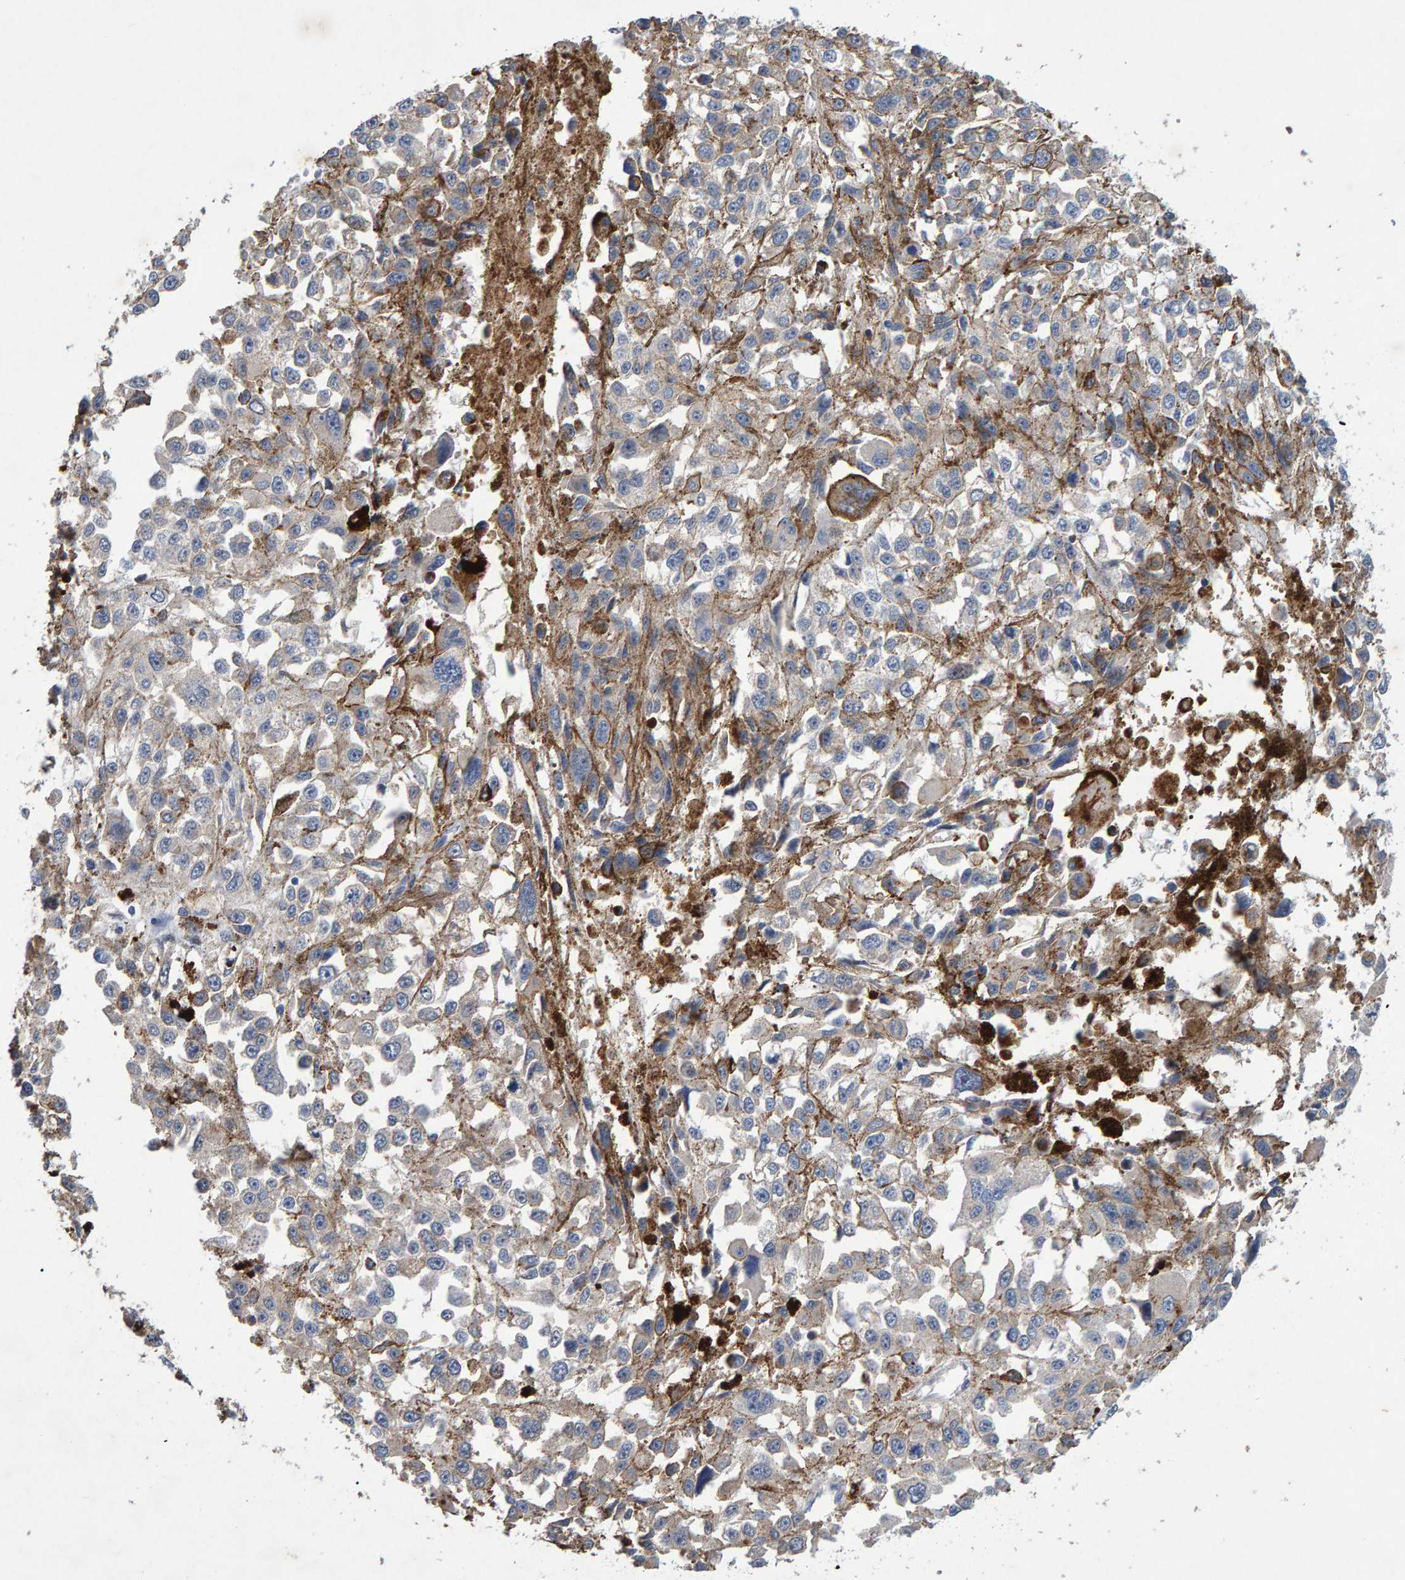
{"staining": {"intensity": "weak", "quantity": "<25%", "location": "cytoplasmic/membranous"}, "tissue": "melanoma", "cell_type": "Tumor cells", "image_type": "cancer", "snomed": [{"axis": "morphology", "description": "Malignant melanoma, Metastatic site"}, {"axis": "topography", "description": "Lymph node"}], "caption": "IHC histopathology image of malignant melanoma (metastatic site) stained for a protein (brown), which shows no staining in tumor cells.", "gene": "EFR3A", "patient": {"sex": "male", "age": 59}}